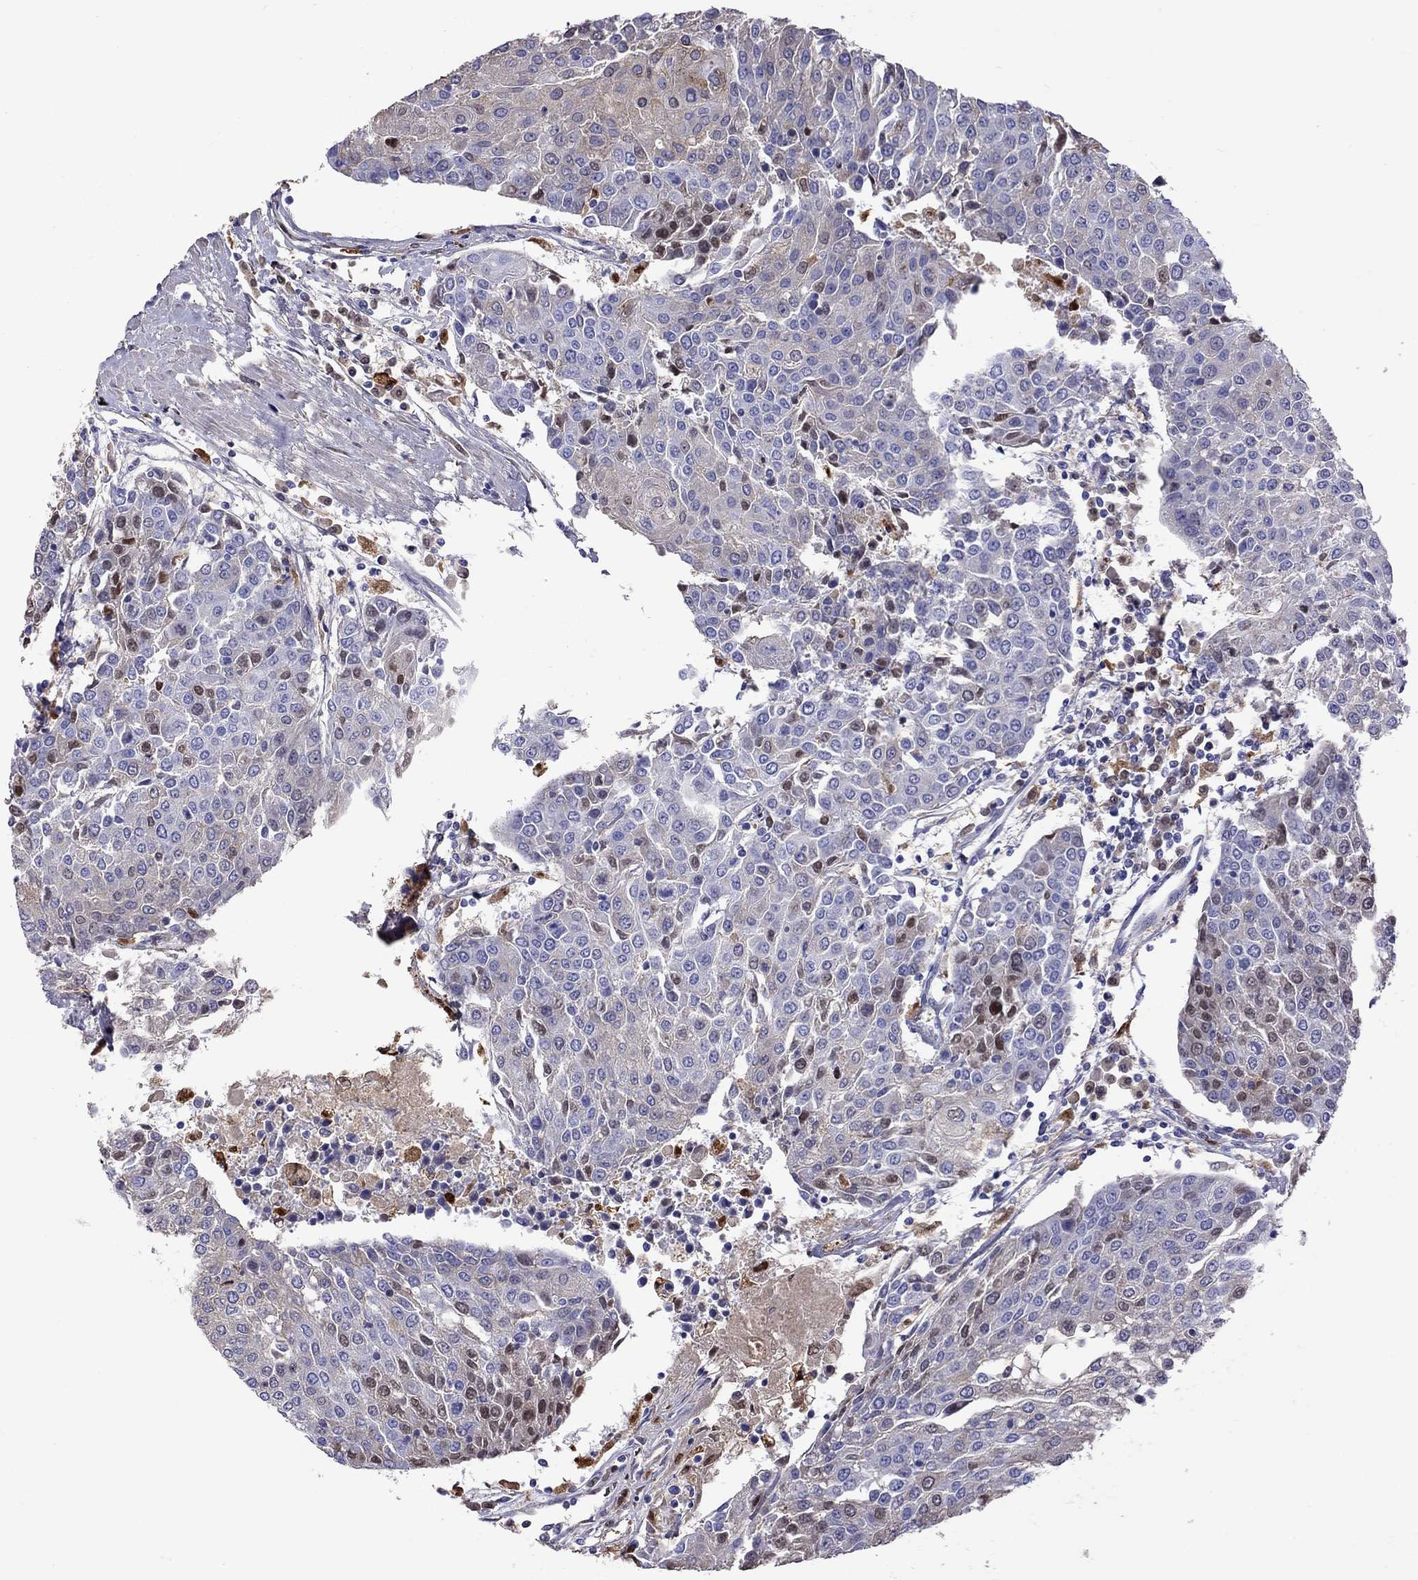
{"staining": {"intensity": "weak", "quantity": "25%-75%", "location": "cytoplasmic/membranous"}, "tissue": "urothelial cancer", "cell_type": "Tumor cells", "image_type": "cancer", "snomed": [{"axis": "morphology", "description": "Urothelial carcinoma, High grade"}, {"axis": "topography", "description": "Urinary bladder"}], "caption": "This photomicrograph exhibits urothelial cancer stained with immunohistochemistry (IHC) to label a protein in brown. The cytoplasmic/membranous of tumor cells show weak positivity for the protein. Nuclei are counter-stained blue.", "gene": "SERPINA3", "patient": {"sex": "female", "age": 85}}